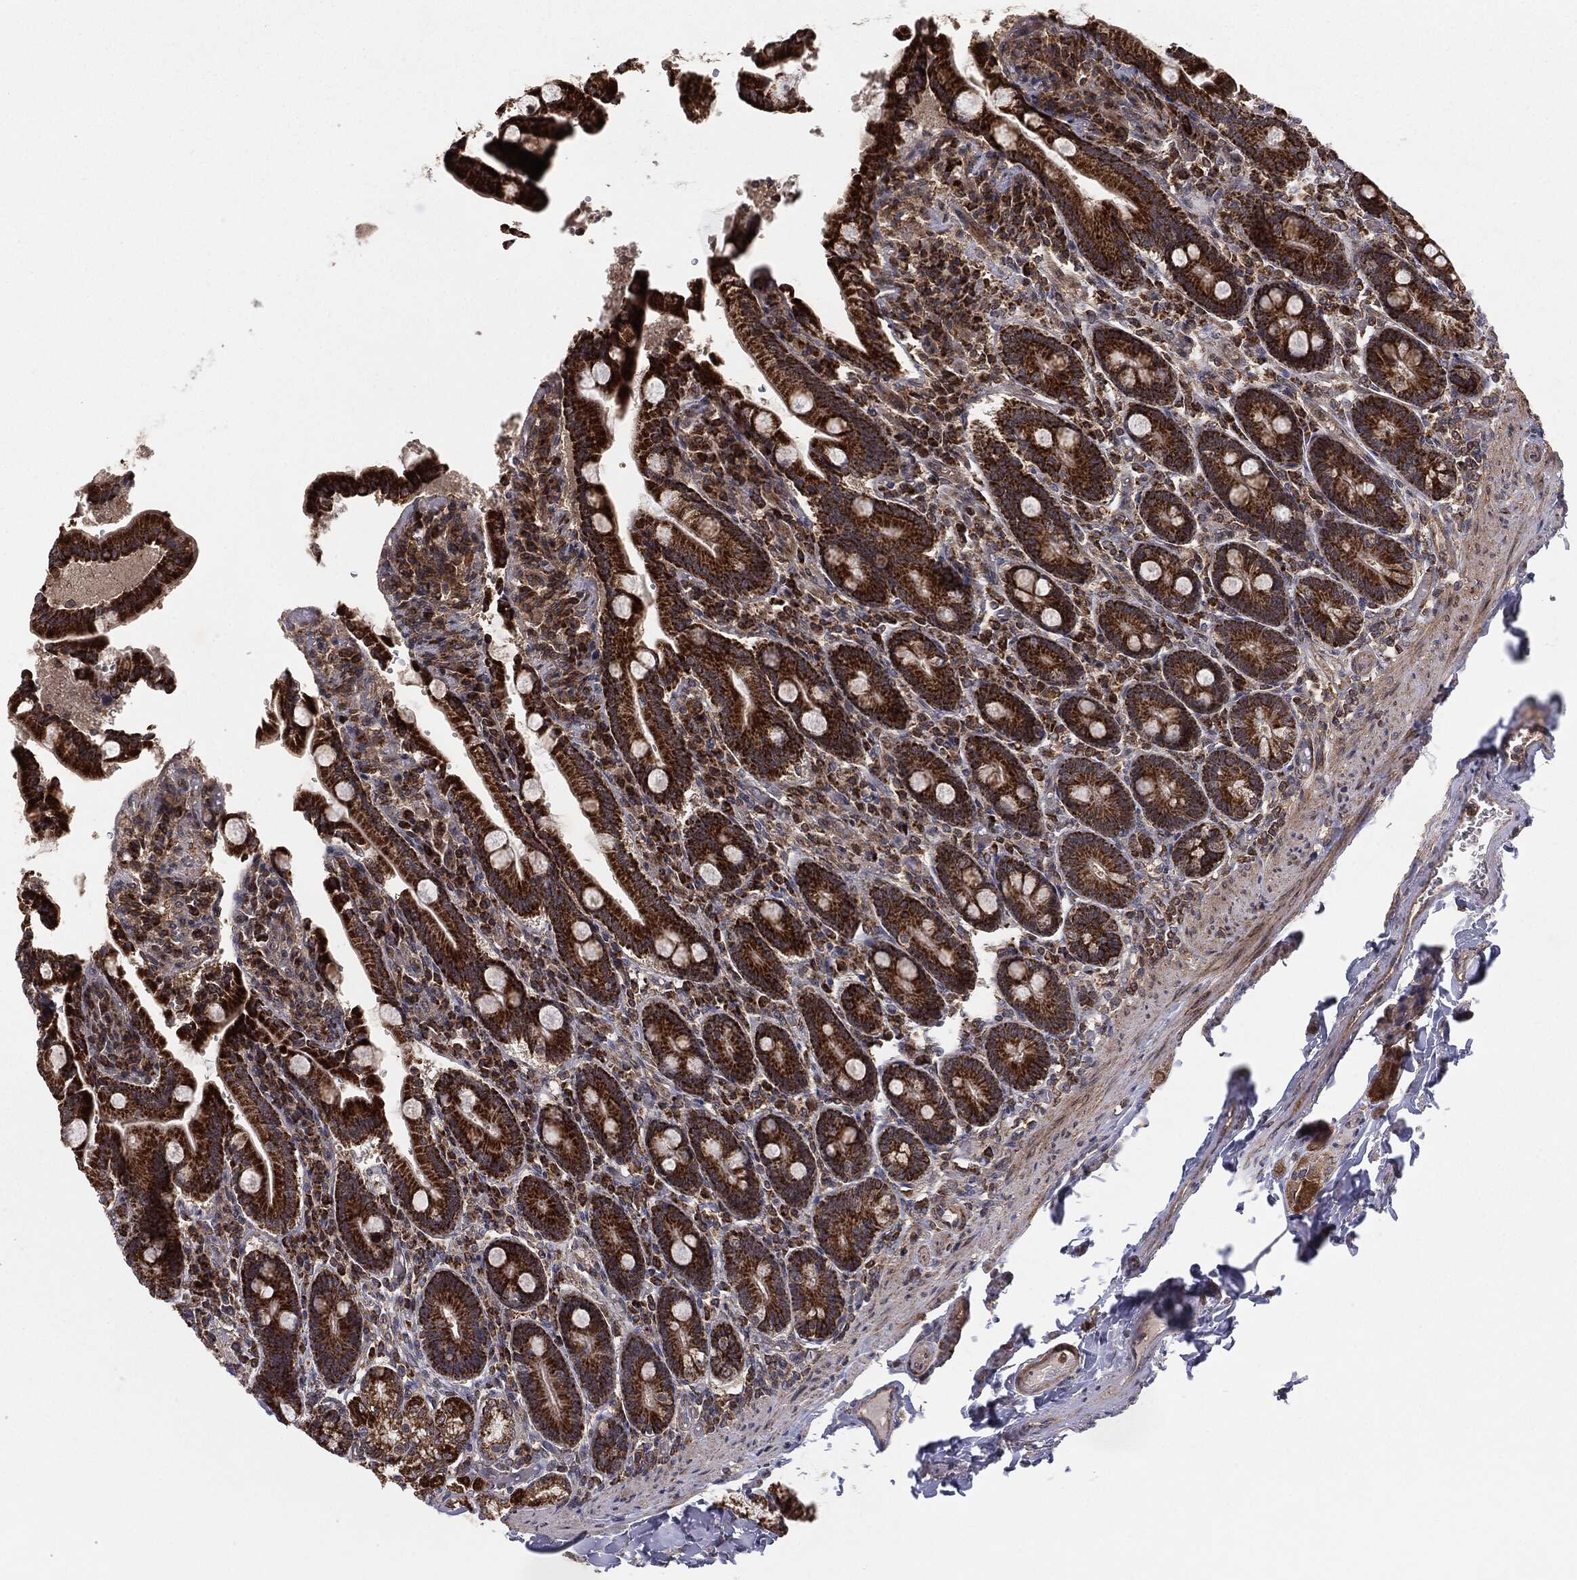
{"staining": {"intensity": "strong", "quantity": ">75%", "location": "cytoplasmic/membranous"}, "tissue": "duodenum", "cell_type": "Glandular cells", "image_type": "normal", "snomed": [{"axis": "morphology", "description": "Normal tissue, NOS"}, {"axis": "topography", "description": "Duodenum"}], "caption": "The image displays staining of benign duodenum, revealing strong cytoplasmic/membranous protein positivity (brown color) within glandular cells.", "gene": "MTOR", "patient": {"sex": "female", "age": 62}}